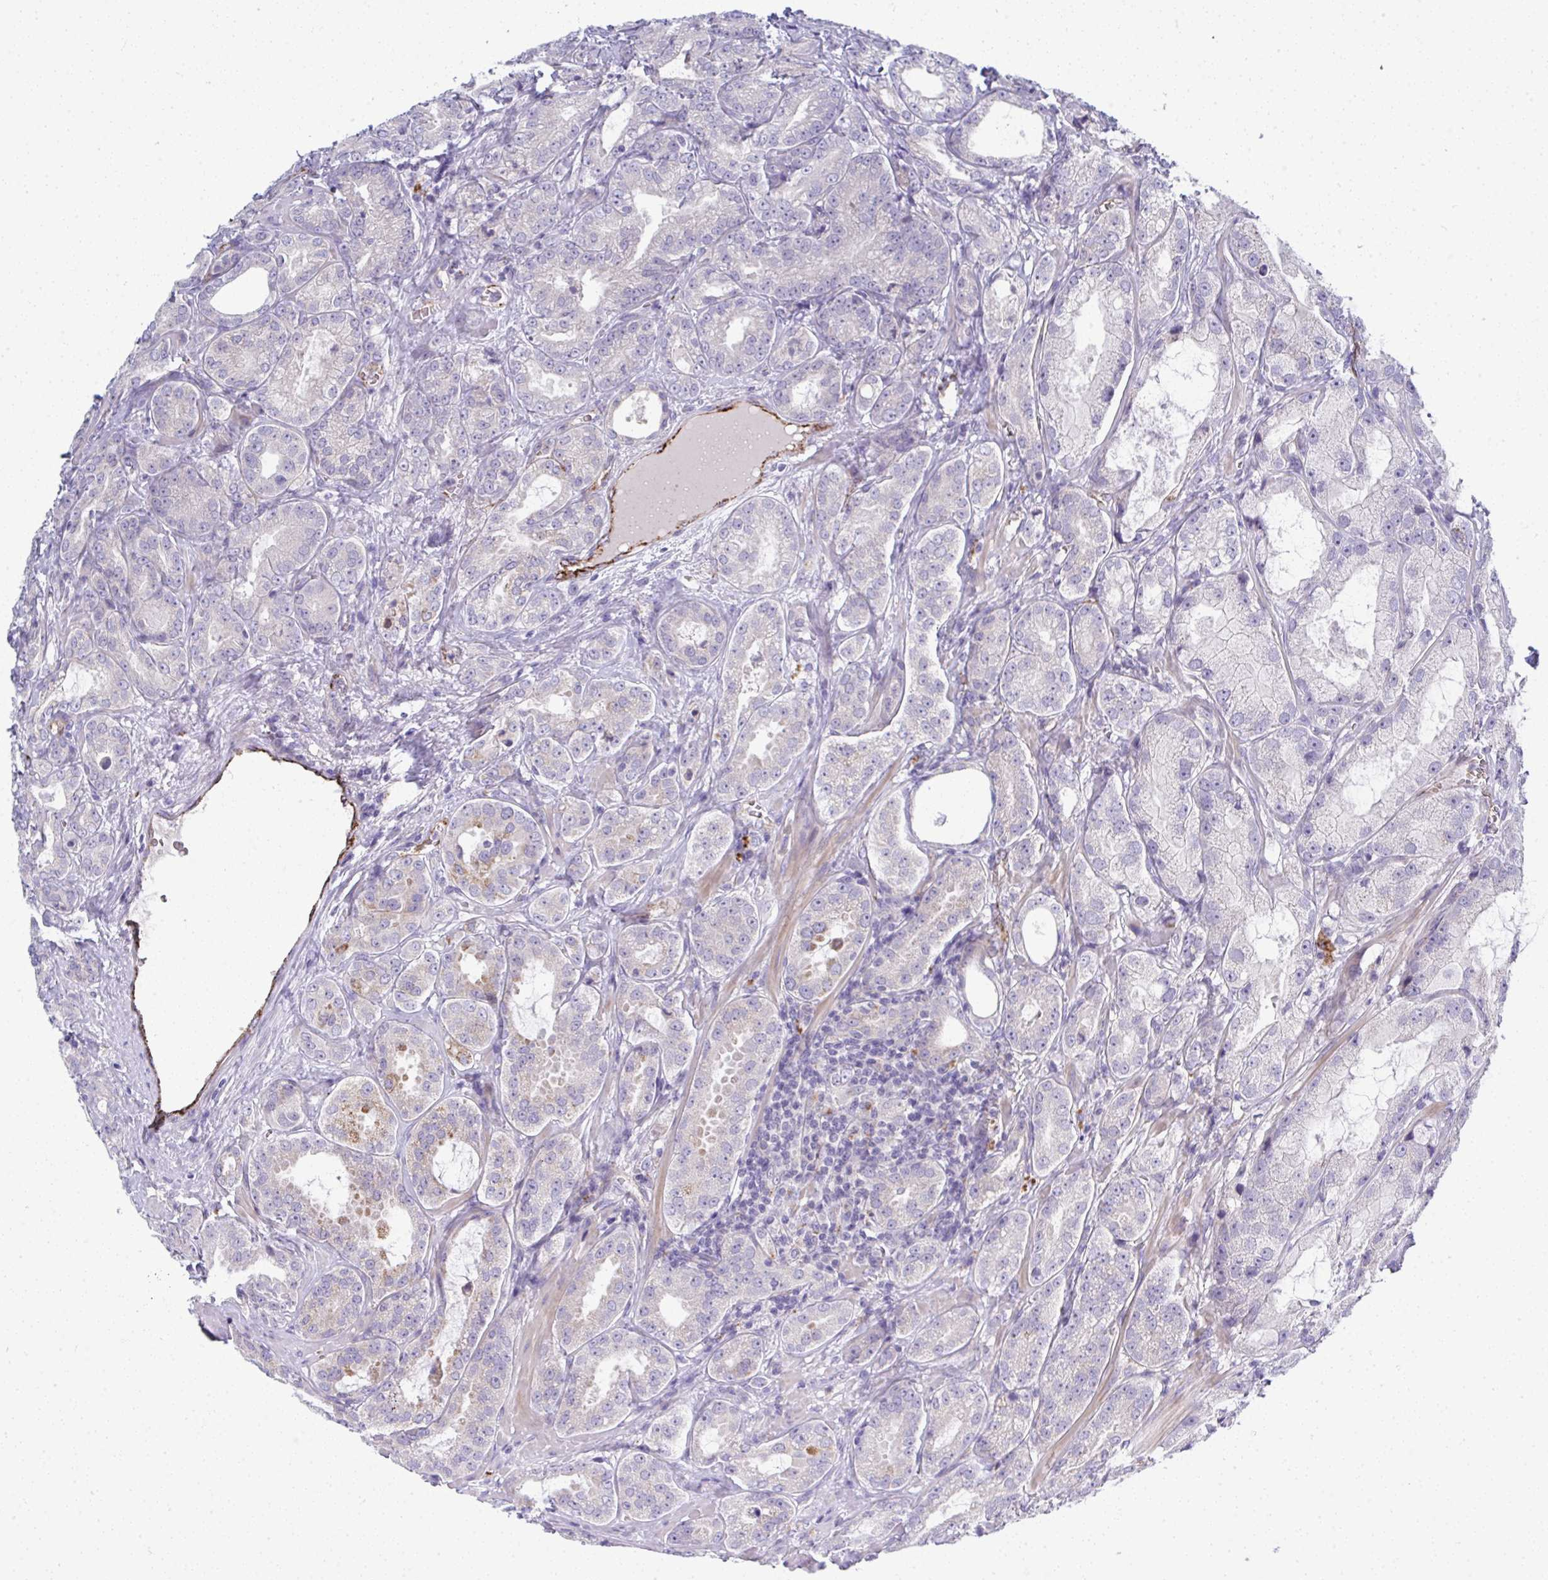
{"staining": {"intensity": "weak", "quantity": "<25%", "location": "cytoplasmic/membranous"}, "tissue": "prostate cancer", "cell_type": "Tumor cells", "image_type": "cancer", "snomed": [{"axis": "morphology", "description": "Adenocarcinoma, High grade"}, {"axis": "topography", "description": "Prostate"}], "caption": "Tumor cells are negative for brown protein staining in prostate cancer (adenocarcinoma (high-grade)). Nuclei are stained in blue.", "gene": "TOR1AIP2", "patient": {"sex": "male", "age": 64}}